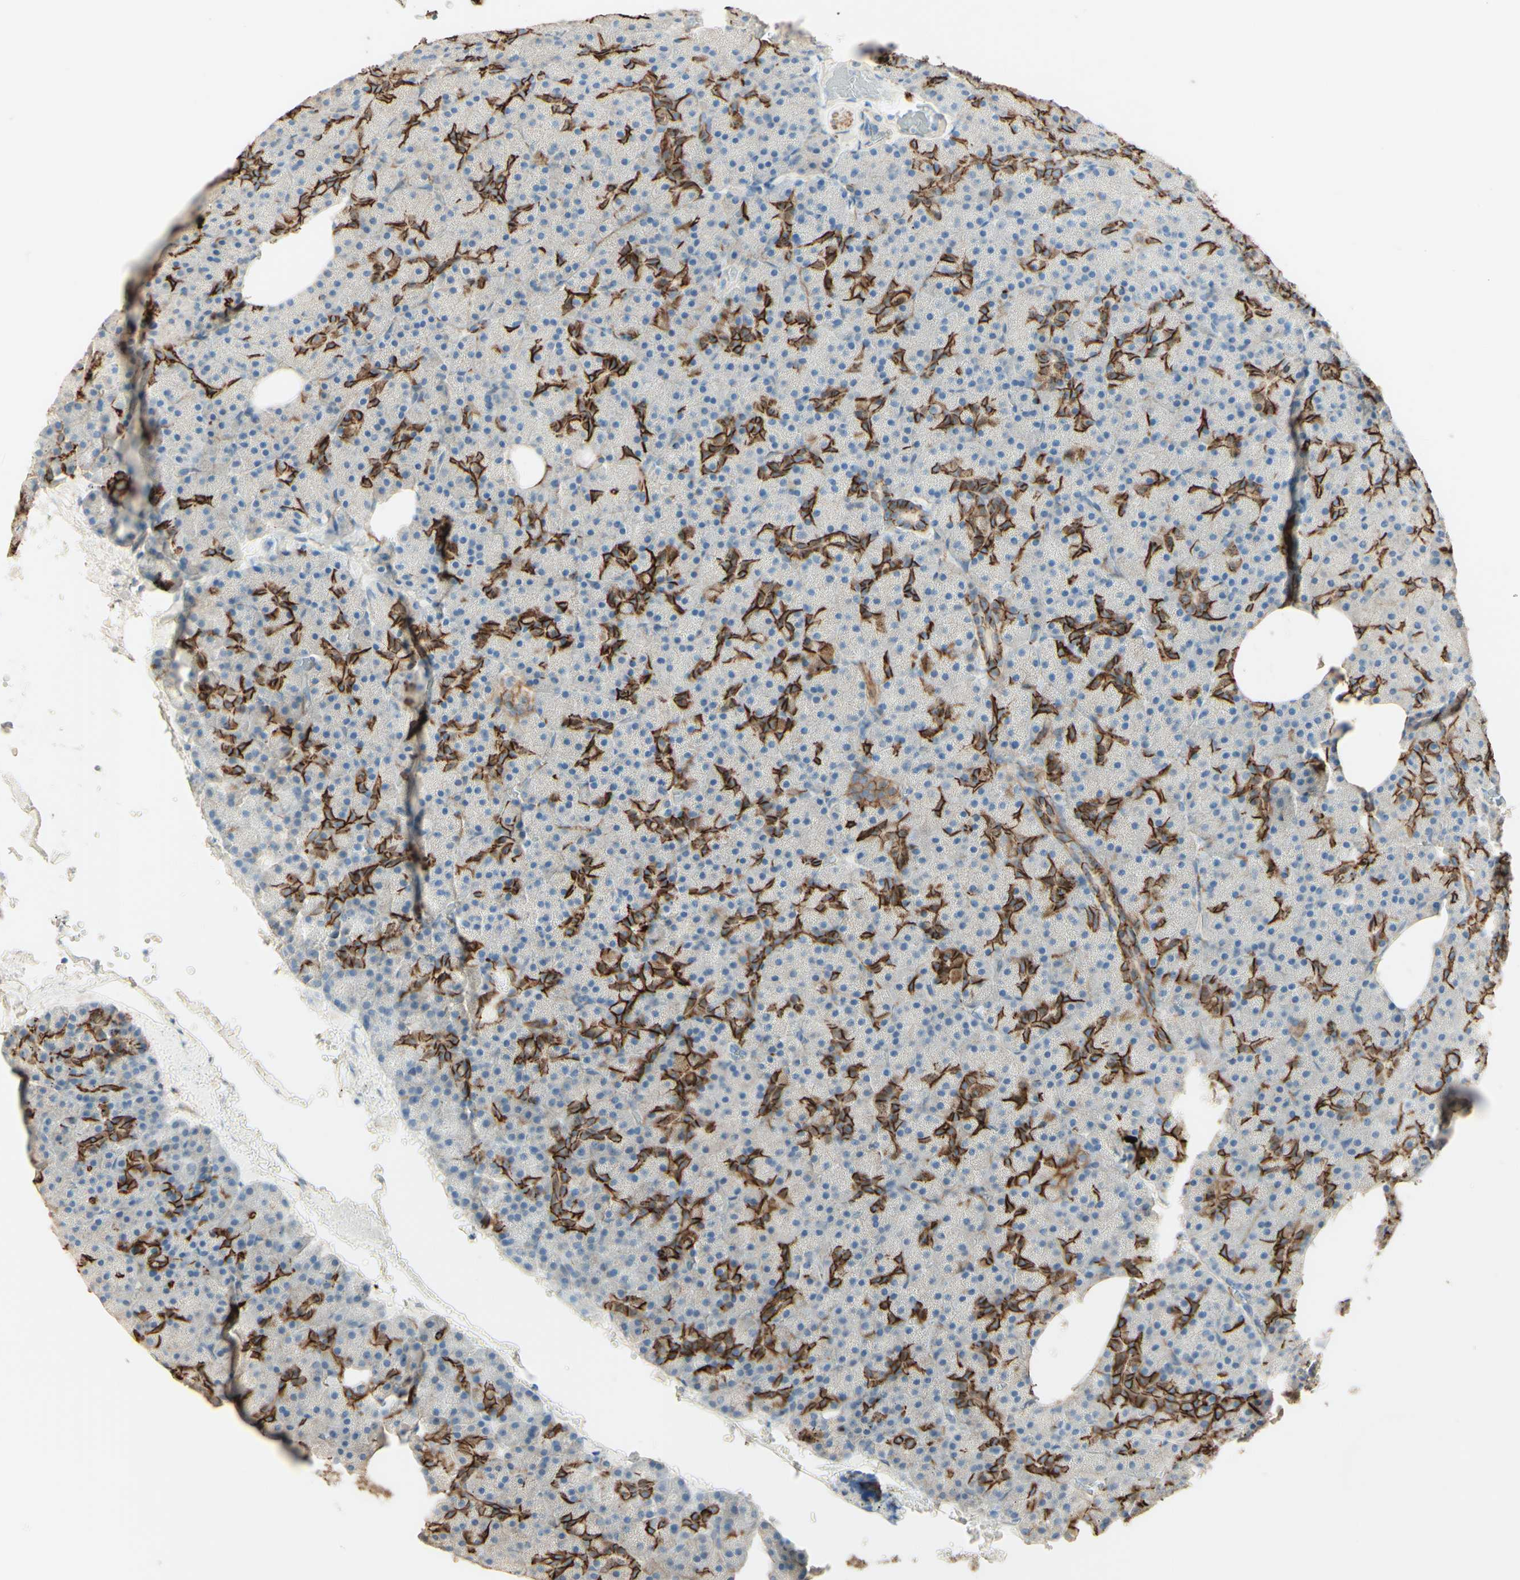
{"staining": {"intensity": "strong", "quantity": "25%-75%", "location": "cytoplasmic/membranous"}, "tissue": "pancreas", "cell_type": "Exocrine glandular cells", "image_type": "normal", "snomed": [{"axis": "morphology", "description": "Normal tissue, NOS"}, {"axis": "topography", "description": "Pancreas"}], "caption": "IHC micrograph of normal pancreas stained for a protein (brown), which demonstrates high levels of strong cytoplasmic/membranous positivity in approximately 25%-75% of exocrine glandular cells.", "gene": "RNF149", "patient": {"sex": "female", "age": 35}}